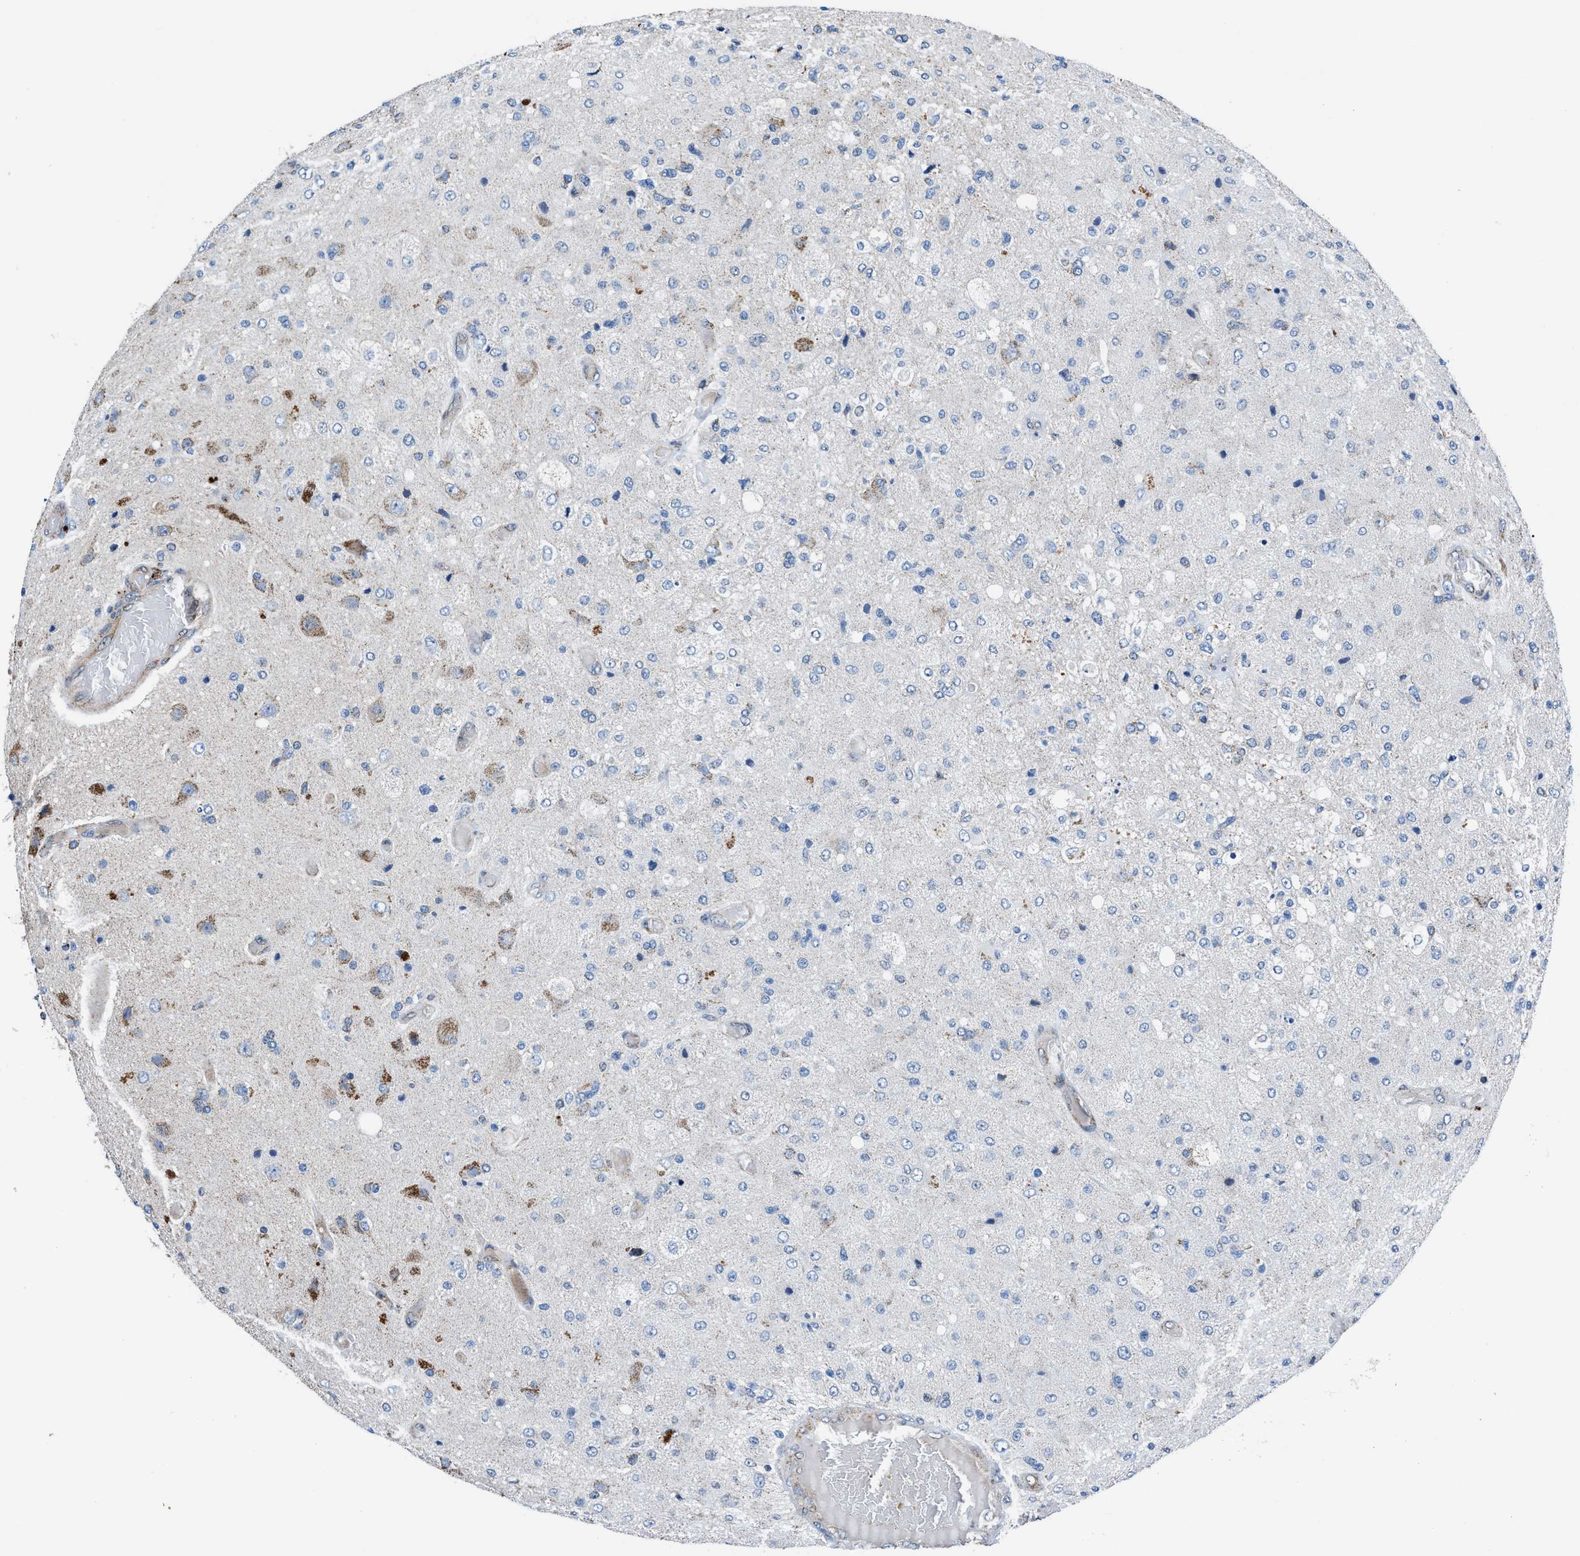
{"staining": {"intensity": "negative", "quantity": "none", "location": "none"}, "tissue": "glioma", "cell_type": "Tumor cells", "image_type": "cancer", "snomed": [{"axis": "morphology", "description": "Normal tissue, NOS"}, {"axis": "morphology", "description": "Glioma, malignant, High grade"}, {"axis": "topography", "description": "Cerebral cortex"}], "caption": "Immunohistochemistry image of human glioma stained for a protein (brown), which exhibits no expression in tumor cells.", "gene": "LMO2", "patient": {"sex": "male", "age": 77}}